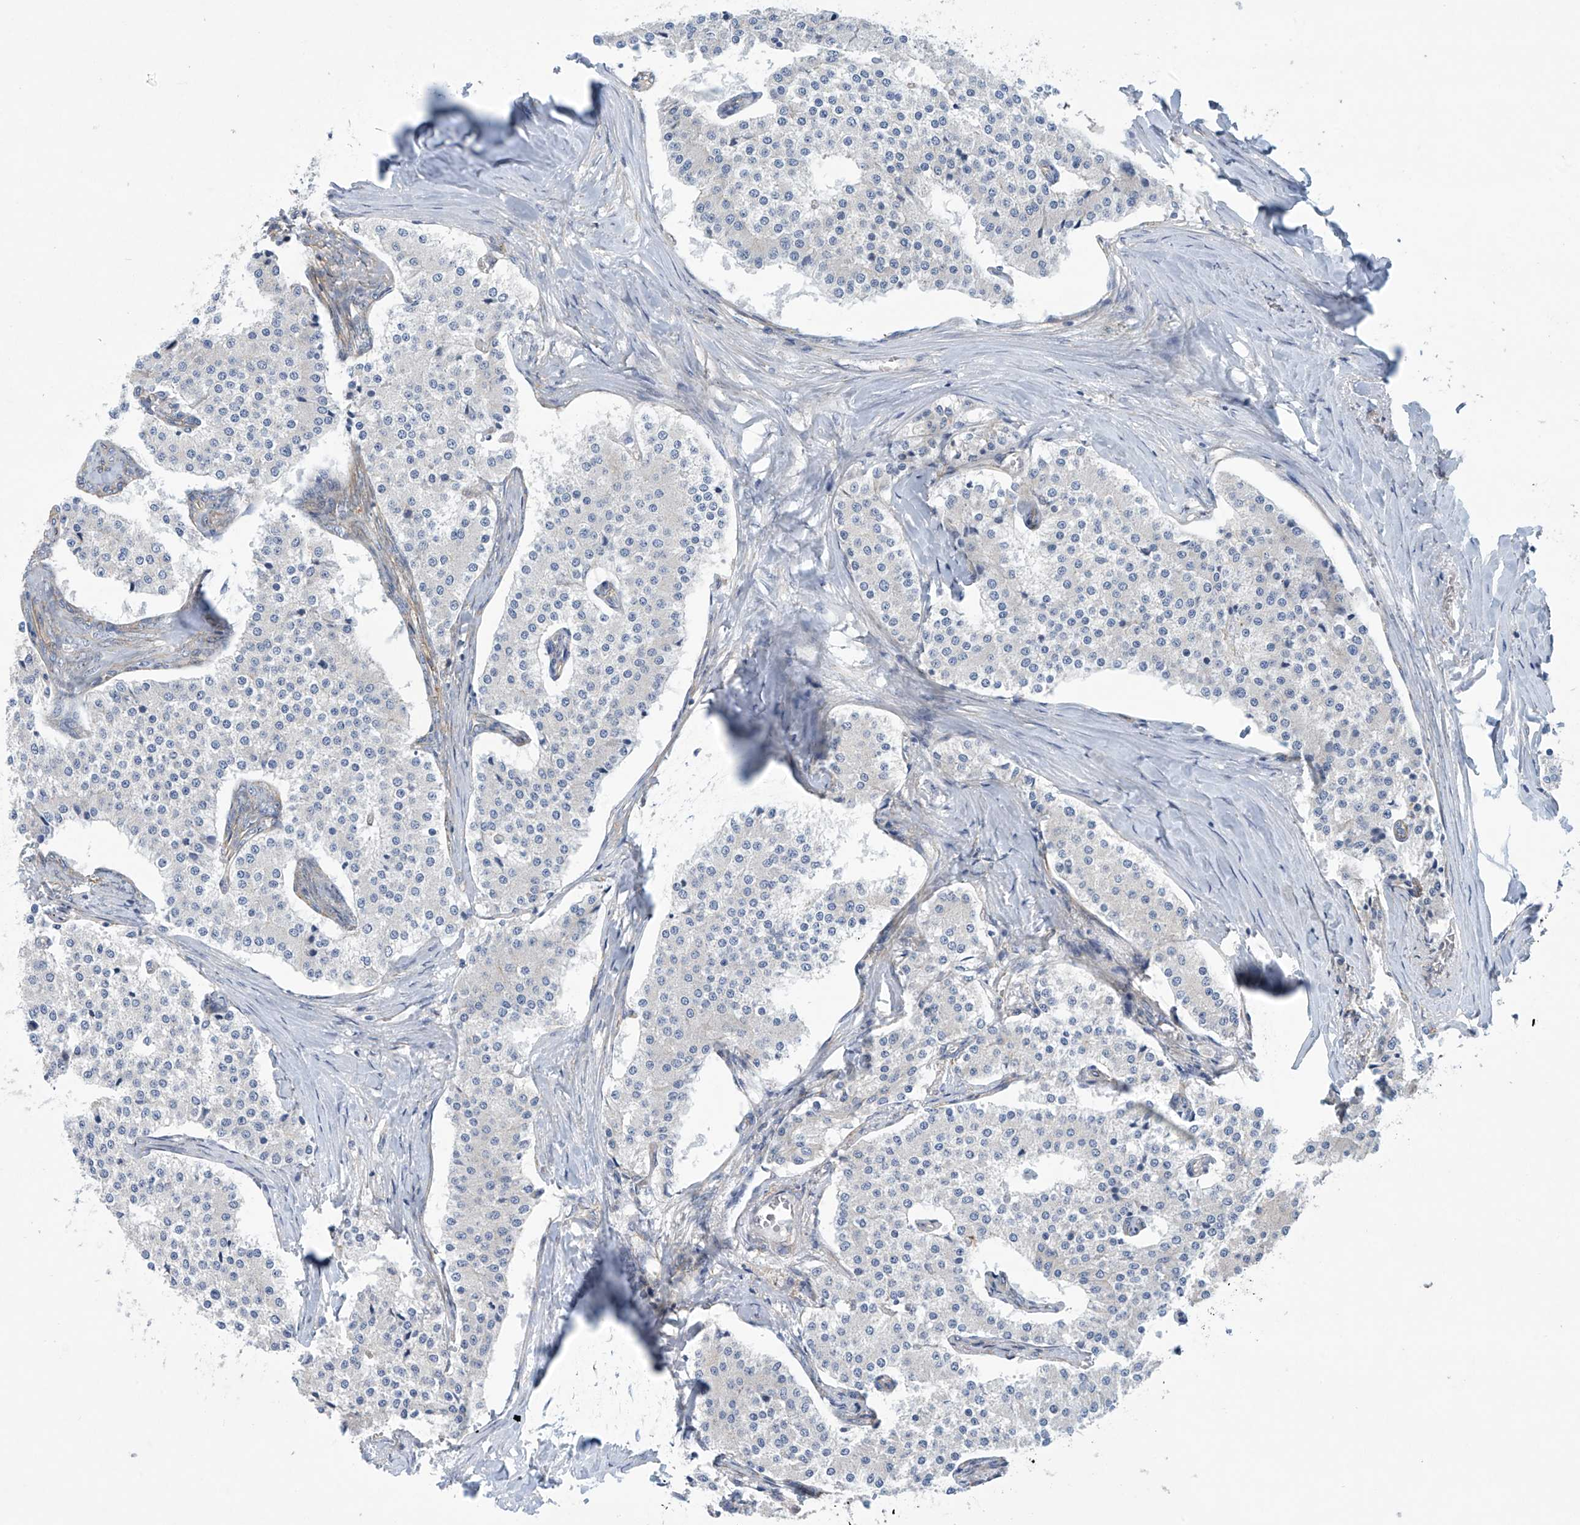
{"staining": {"intensity": "negative", "quantity": "none", "location": "none"}, "tissue": "carcinoid", "cell_type": "Tumor cells", "image_type": "cancer", "snomed": [{"axis": "morphology", "description": "Carcinoid, malignant, NOS"}, {"axis": "topography", "description": "Colon"}], "caption": "Immunohistochemical staining of carcinoid (malignant) reveals no significant staining in tumor cells.", "gene": "ABHD13", "patient": {"sex": "female", "age": 52}}